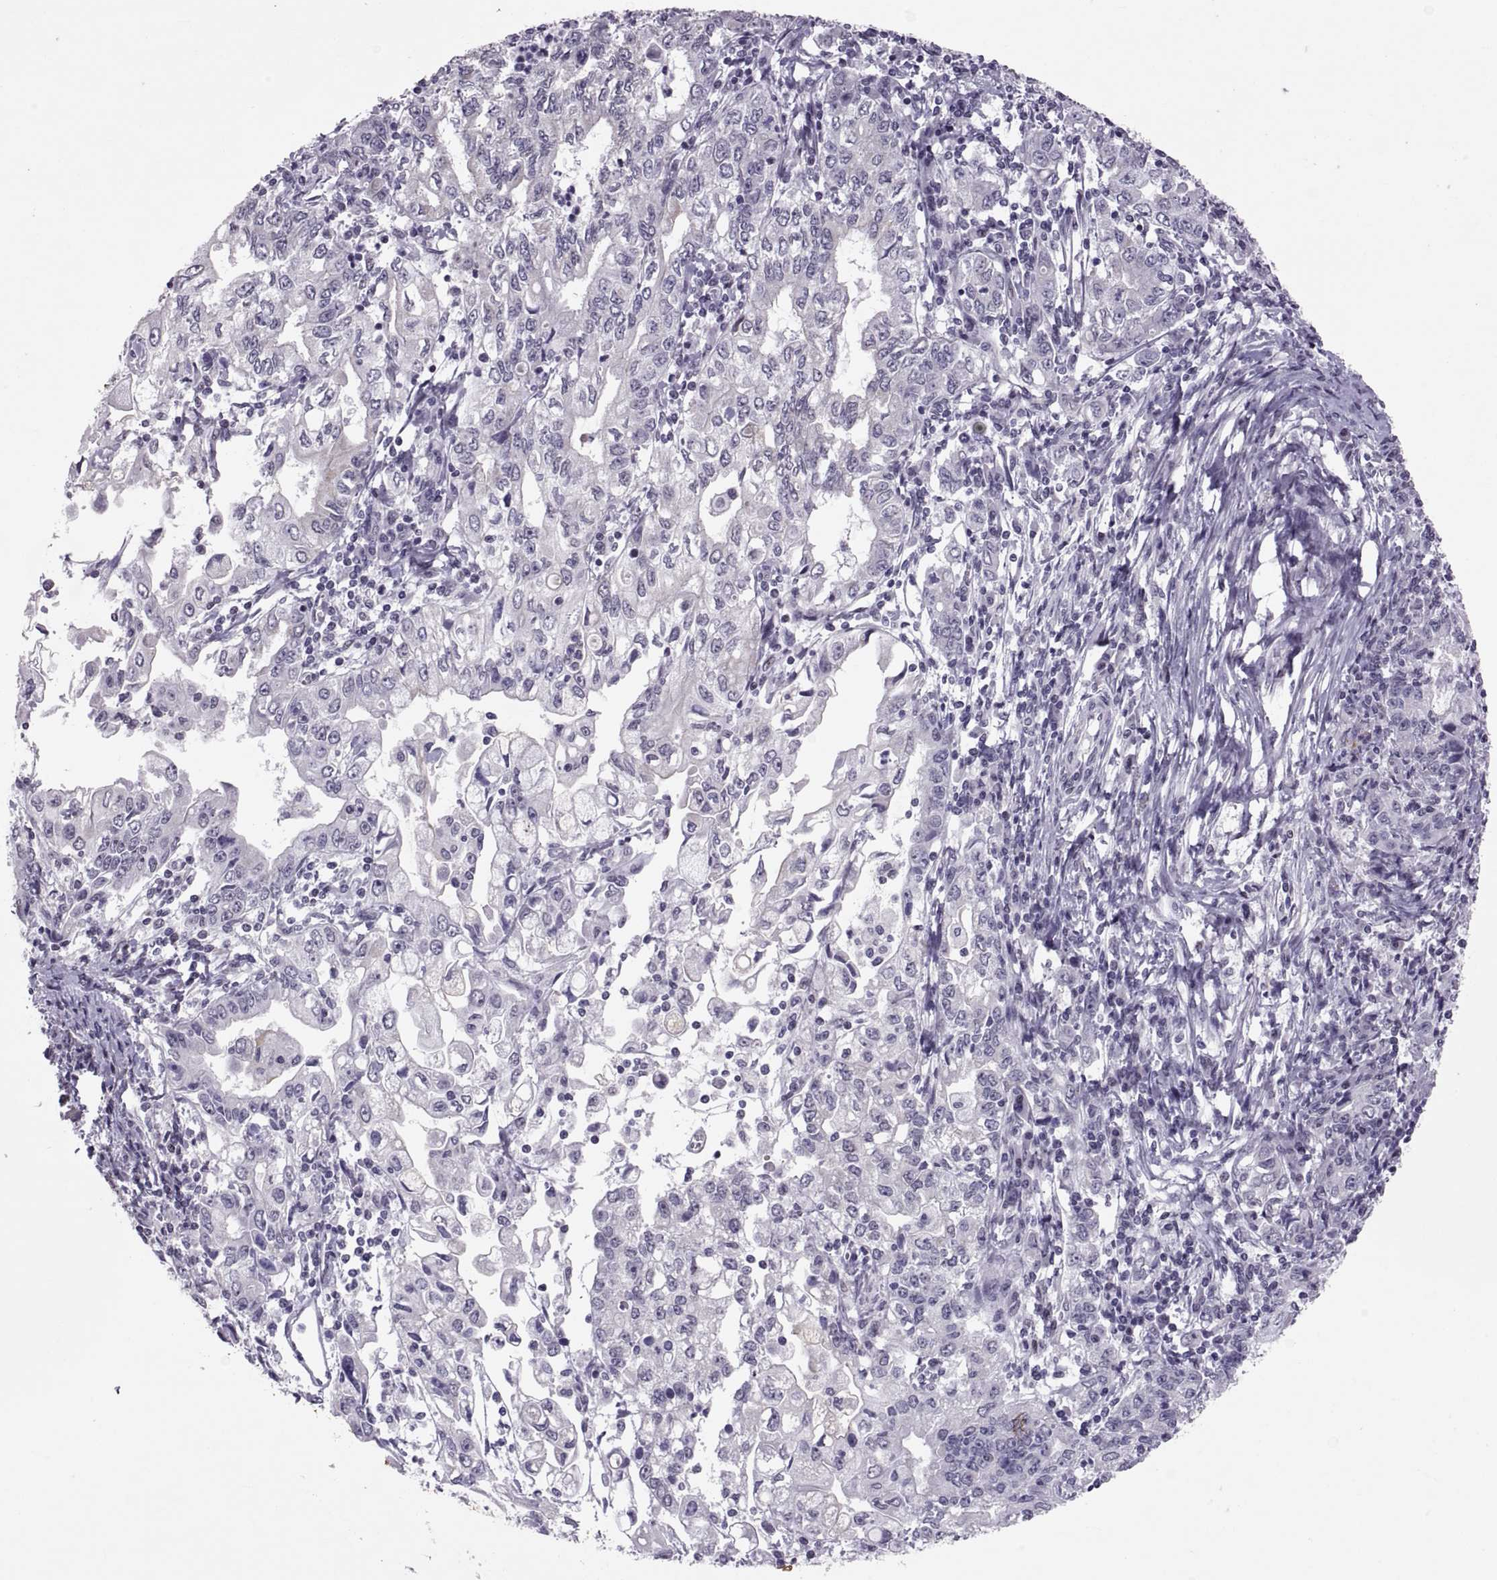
{"staining": {"intensity": "negative", "quantity": "none", "location": "none"}, "tissue": "stomach cancer", "cell_type": "Tumor cells", "image_type": "cancer", "snomed": [{"axis": "morphology", "description": "Adenocarcinoma, NOS"}, {"axis": "topography", "description": "Stomach, lower"}], "caption": "The photomicrograph reveals no staining of tumor cells in stomach cancer (adenocarcinoma).", "gene": "KRT77", "patient": {"sex": "female", "age": 72}}